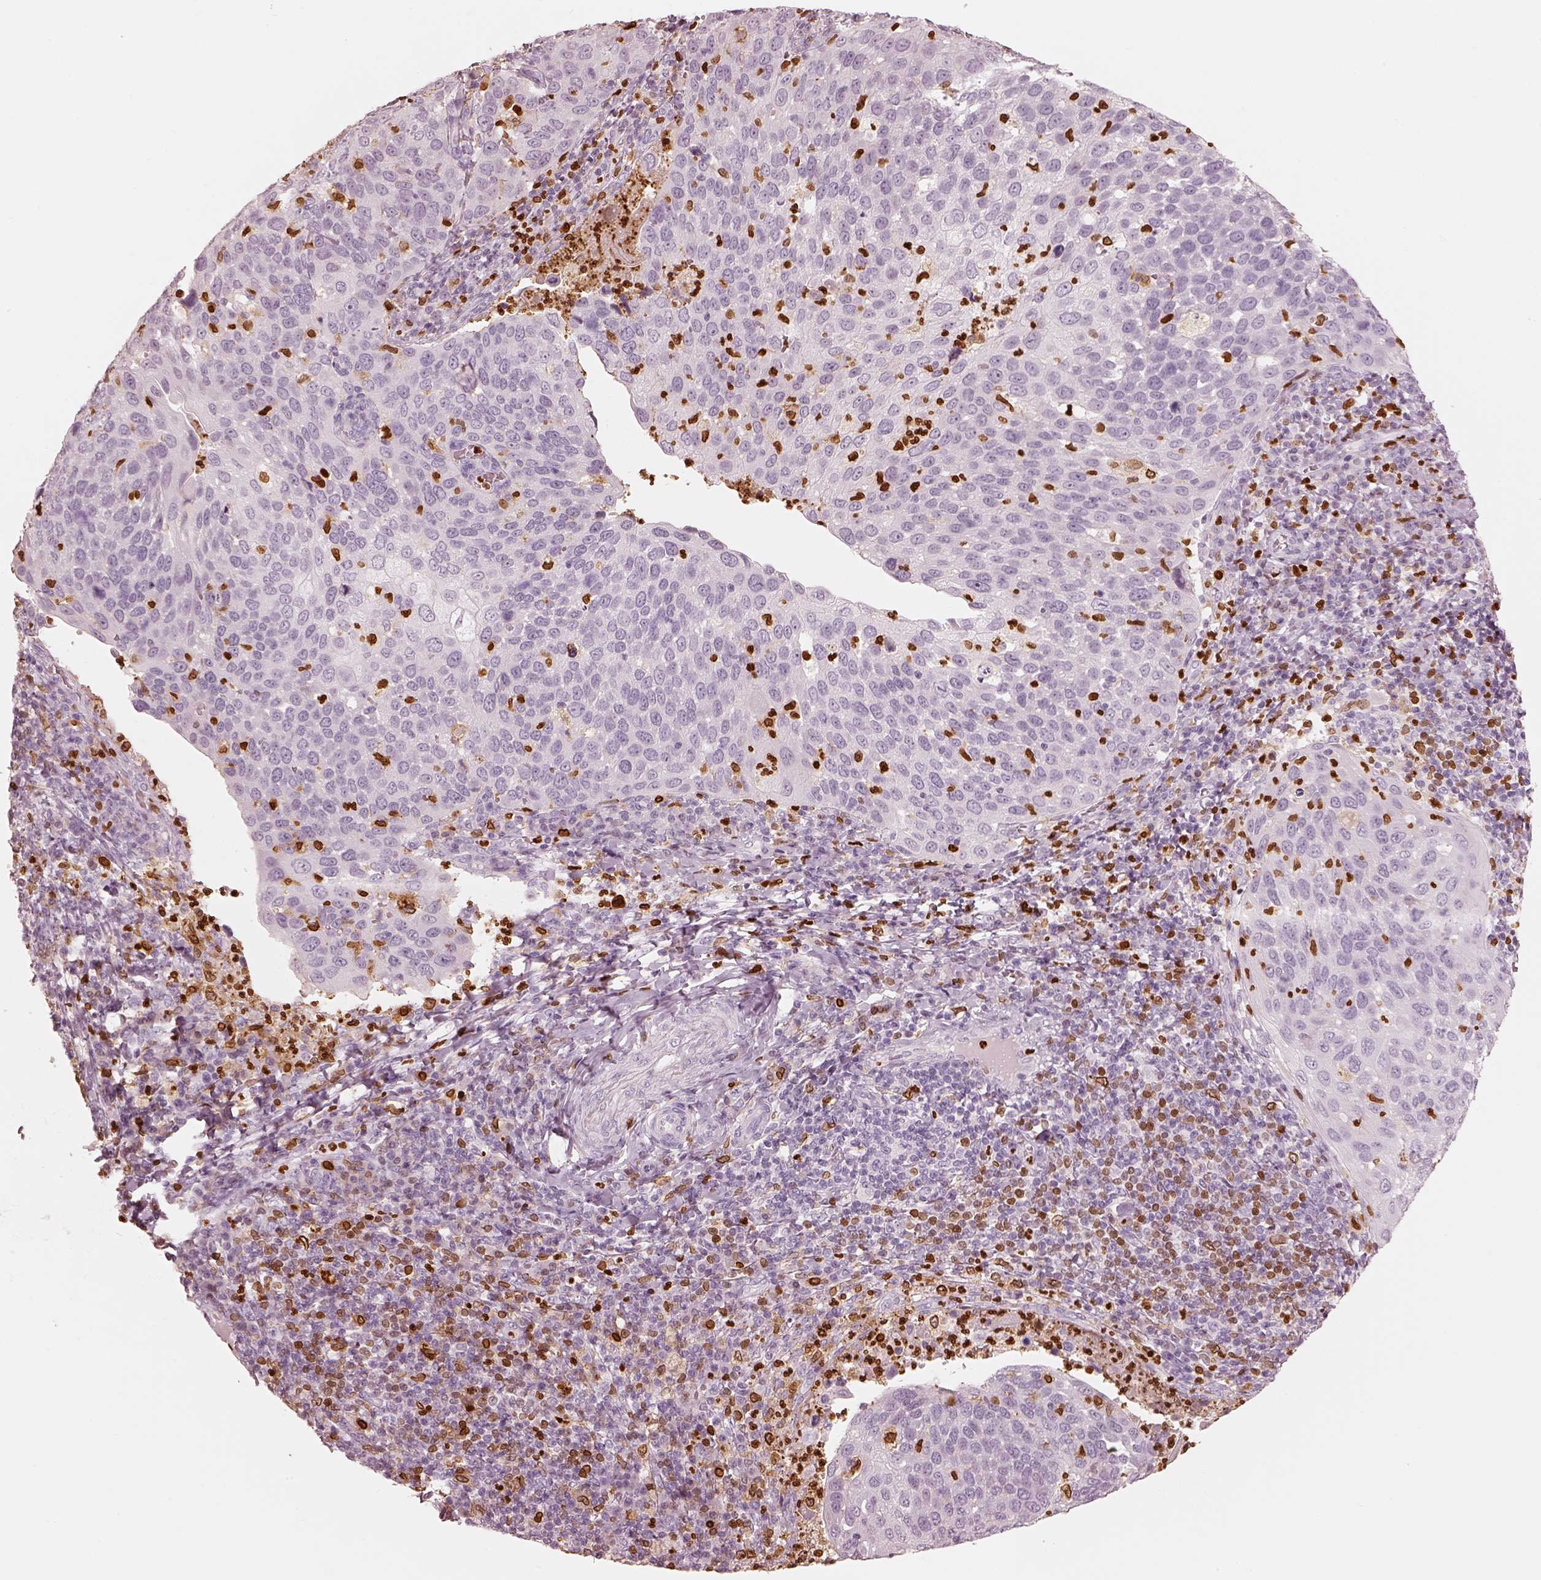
{"staining": {"intensity": "negative", "quantity": "none", "location": "none"}, "tissue": "cervical cancer", "cell_type": "Tumor cells", "image_type": "cancer", "snomed": [{"axis": "morphology", "description": "Squamous cell carcinoma, NOS"}, {"axis": "topography", "description": "Cervix"}], "caption": "This is an immunohistochemistry micrograph of cervical squamous cell carcinoma. There is no positivity in tumor cells.", "gene": "ALOX5", "patient": {"sex": "female", "age": 54}}